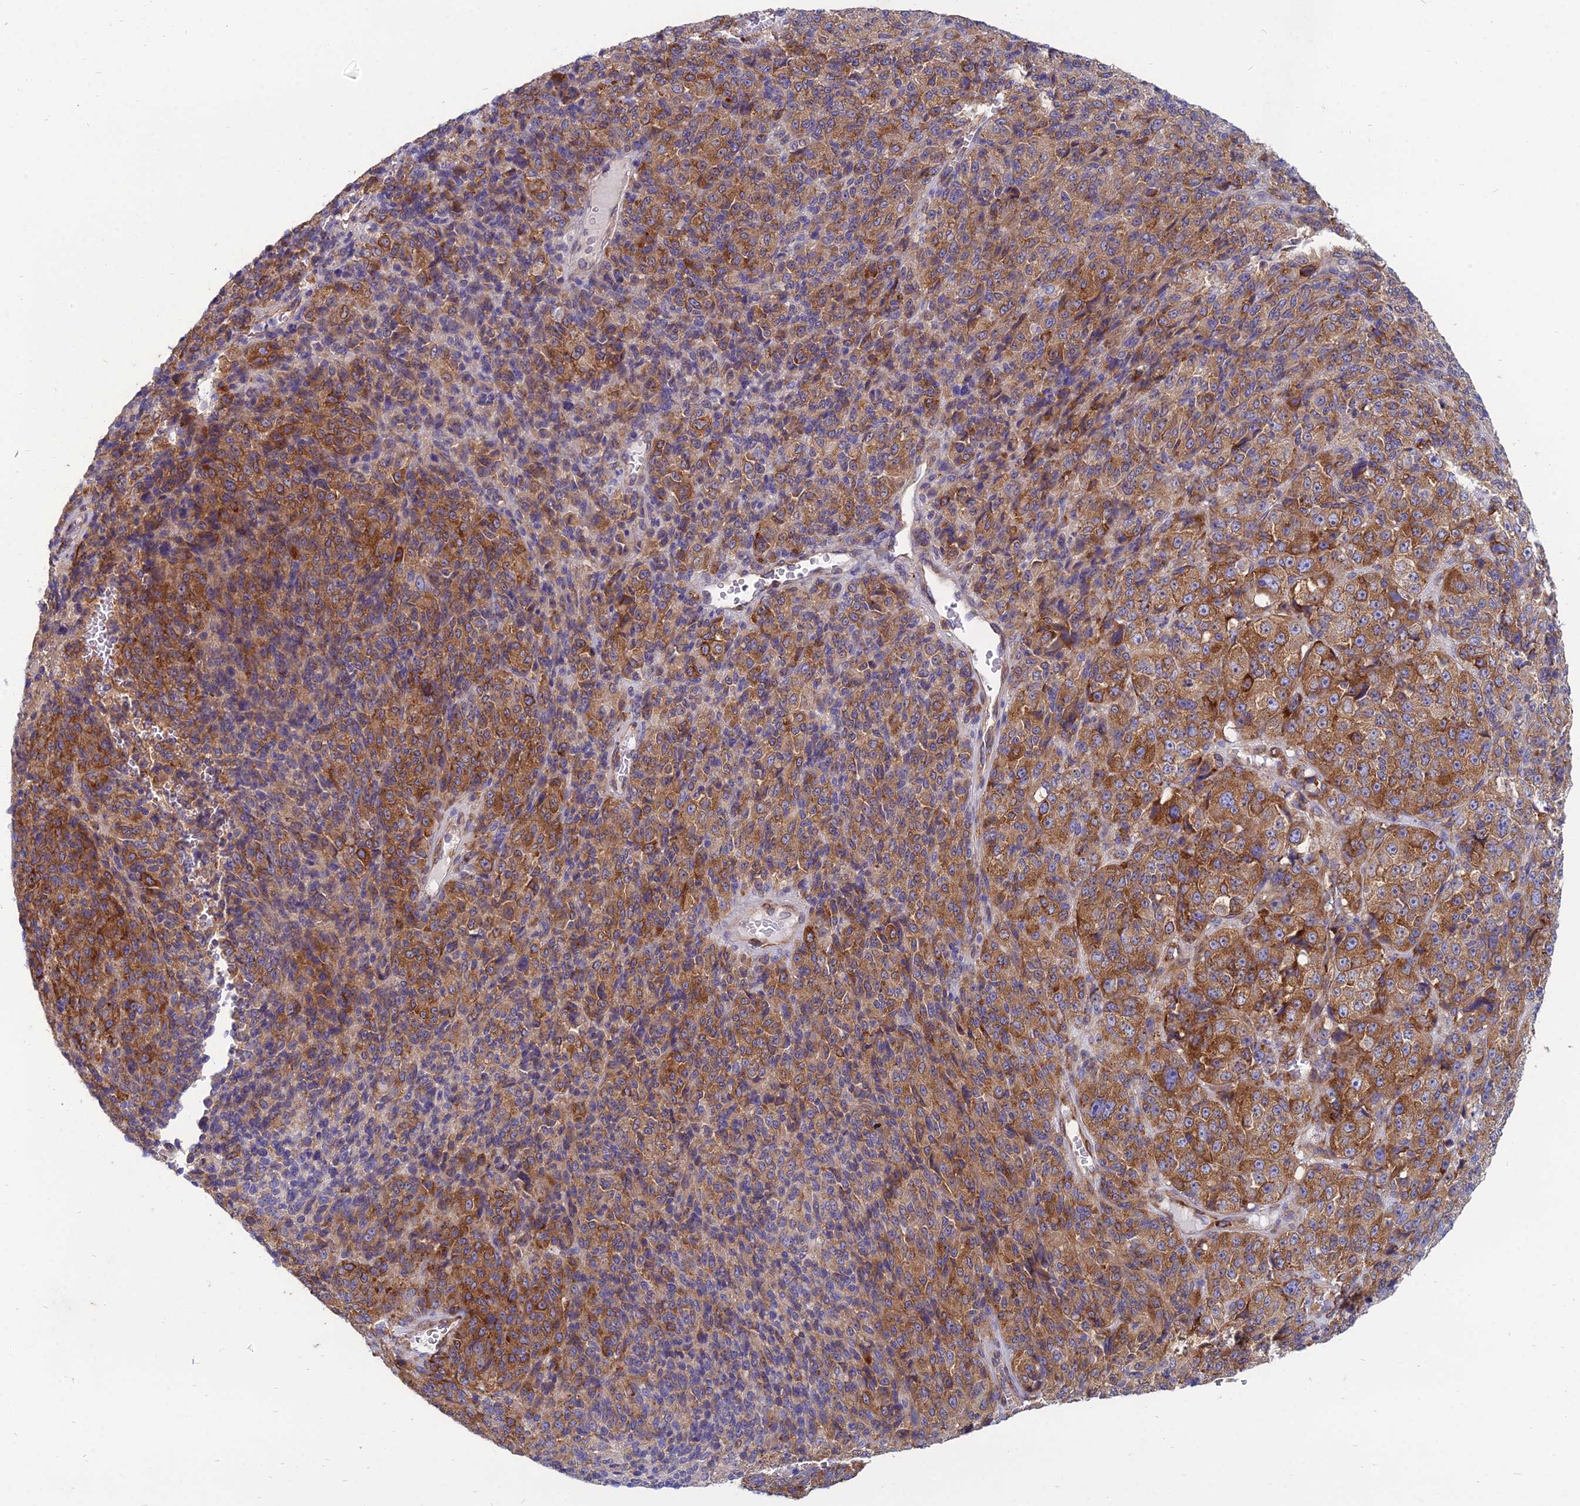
{"staining": {"intensity": "strong", "quantity": ">75%", "location": "cytoplasmic/membranous"}, "tissue": "melanoma", "cell_type": "Tumor cells", "image_type": "cancer", "snomed": [{"axis": "morphology", "description": "Malignant melanoma, Metastatic site"}, {"axis": "topography", "description": "Brain"}], "caption": "The histopathology image demonstrates immunohistochemical staining of melanoma. There is strong cytoplasmic/membranous positivity is seen in approximately >75% of tumor cells. (Brightfield microscopy of DAB IHC at high magnification).", "gene": "TXLNA", "patient": {"sex": "female", "age": 56}}